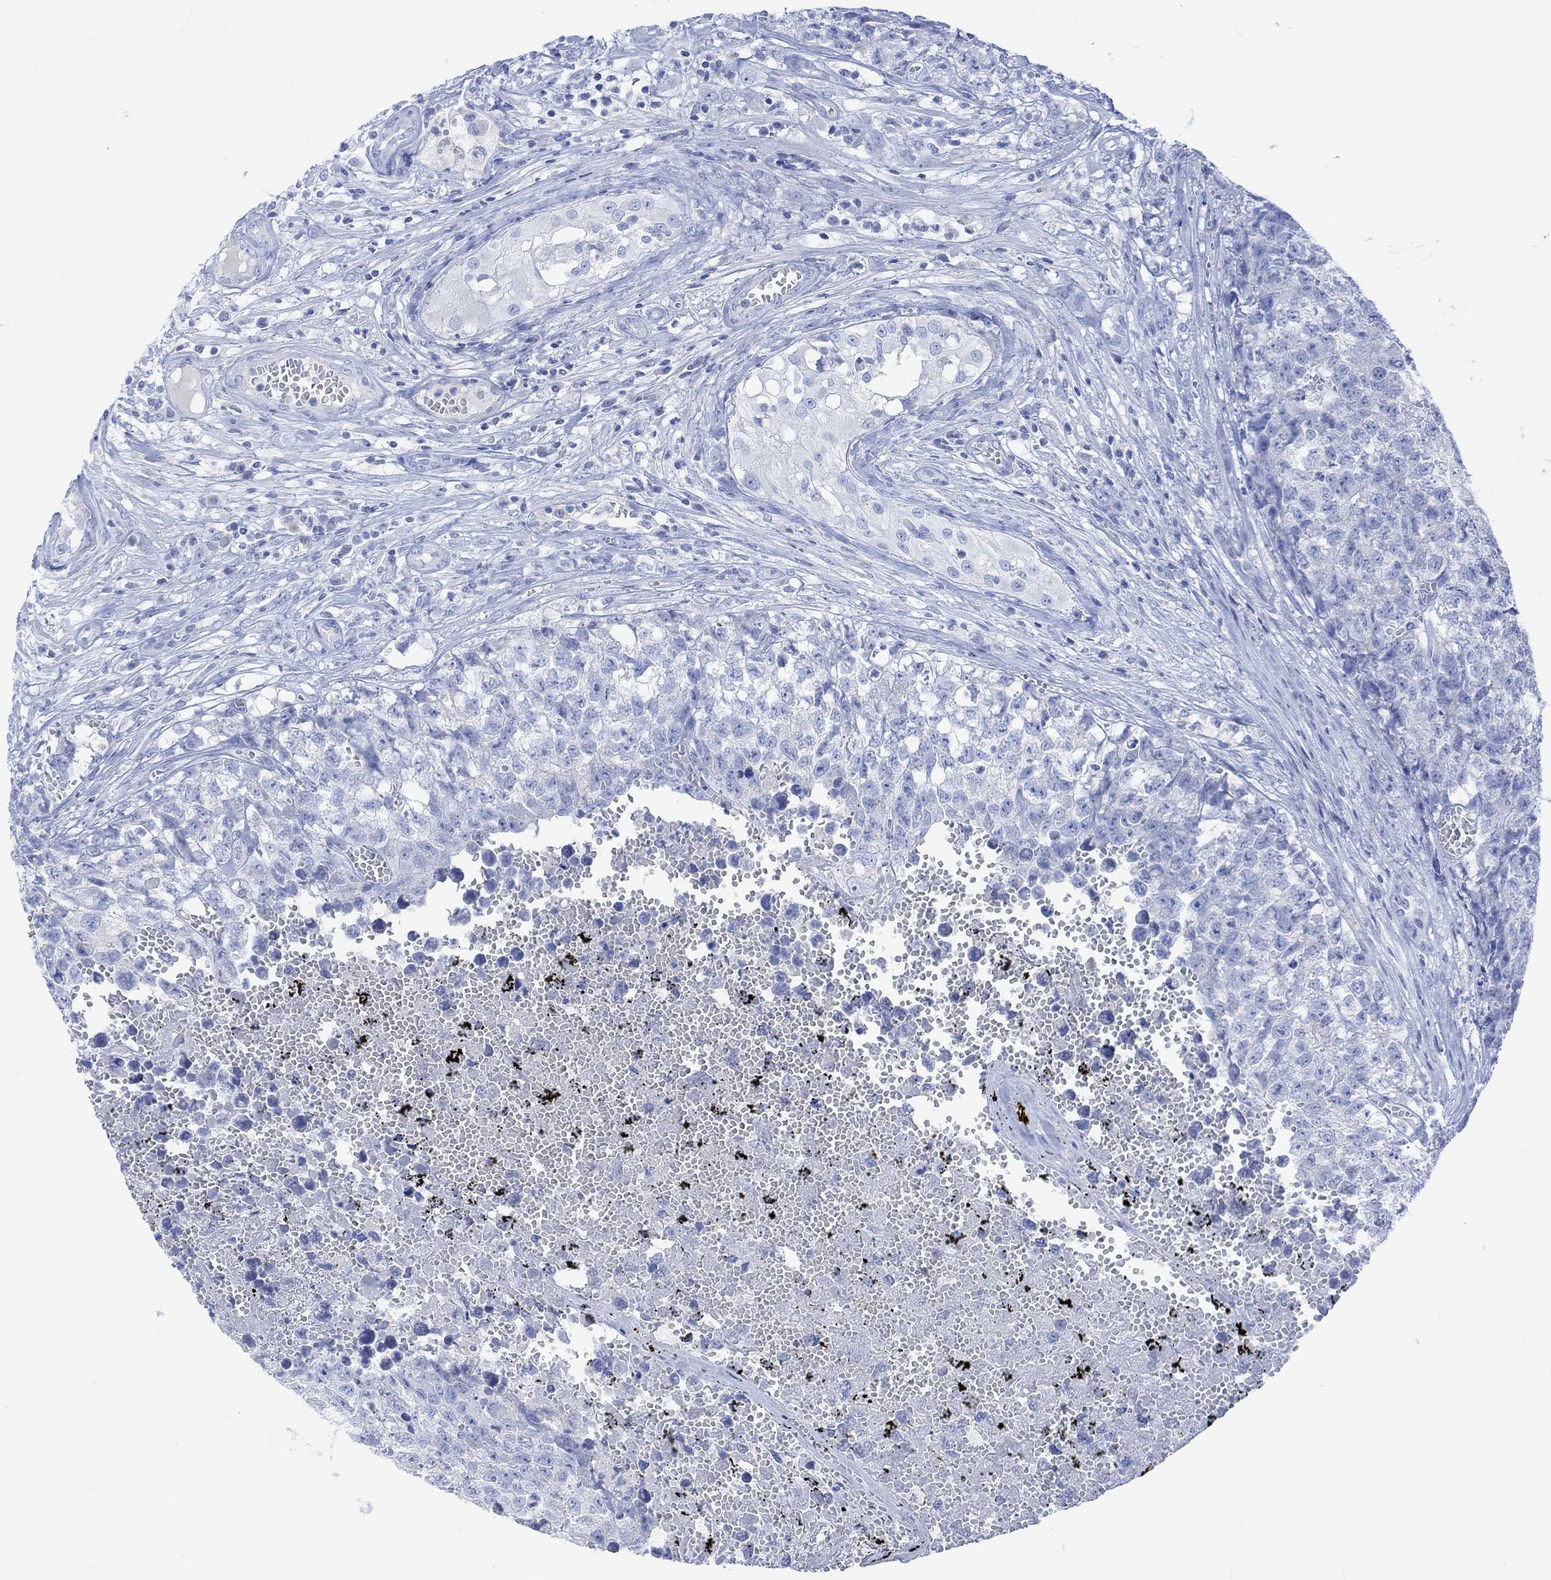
{"staining": {"intensity": "negative", "quantity": "none", "location": "none"}, "tissue": "testis cancer", "cell_type": "Tumor cells", "image_type": "cancer", "snomed": [{"axis": "morphology", "description": "Seminoma, NOS"}, {"axis": "morphology", "description": "Carcinoma, Embryonal, NOS"}, {"axis": "topography", "description": "Testis"}], "caption": "The immunohistochemistry (IHC) image has no significant positivity in tumor cells of testis cancer (embryonal carcinoma) tissue.", "gene": "CALCA", "patient": {"sex": "male", "age": 22}}